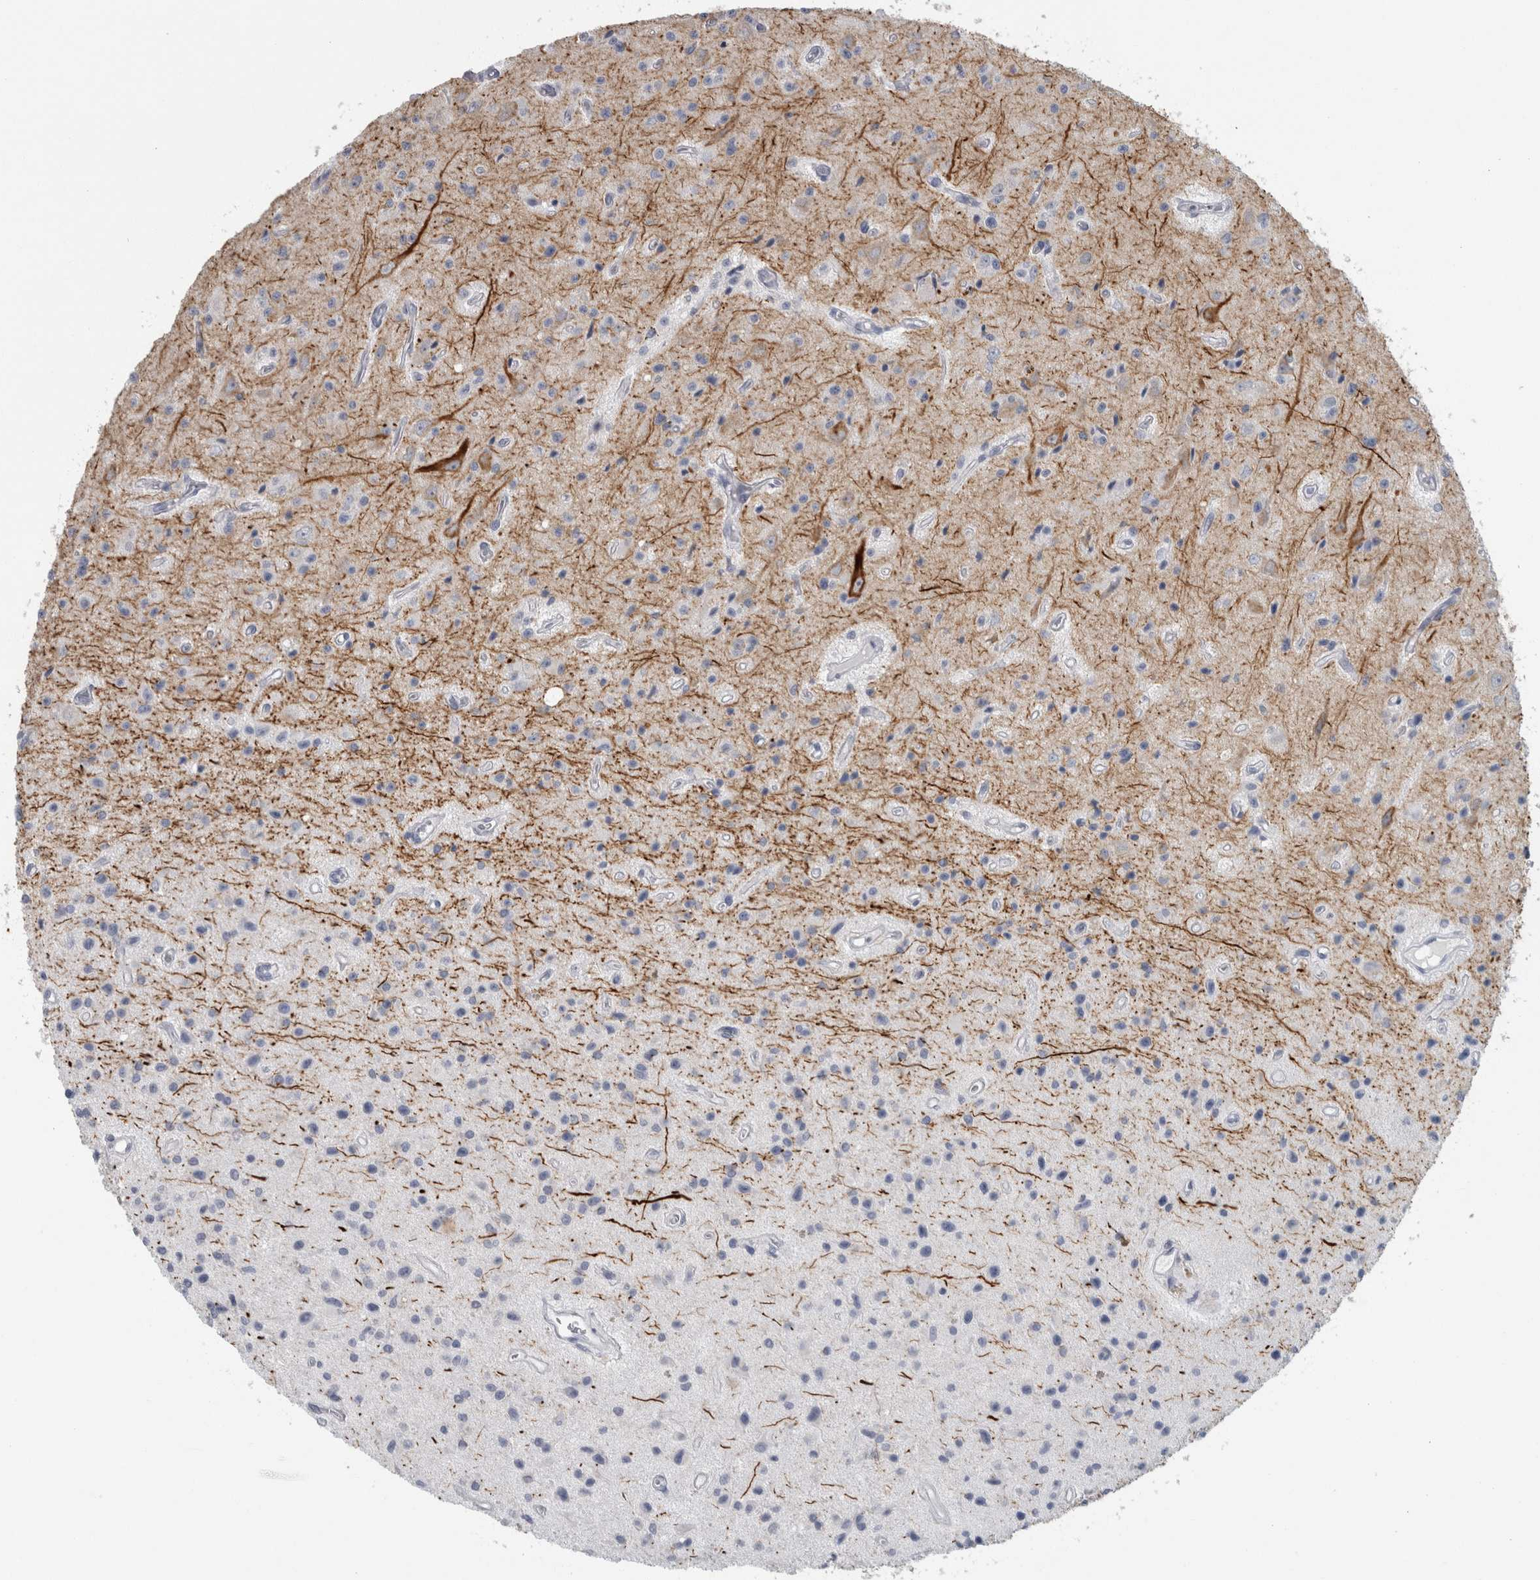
{"staining": {"intensity": "negative", "quantity": "none", "location": "none"}, "tissue": "glioma", "cell_type": "Tumor cells", "image_type": "cancer", "snomed": [{"axis": "morphology", "description": "Glioma, malignant, Low grade"}, {"axis": "topography", "description": "Brain"}], "caption": "Immunohistochemical staining of glioma demonstrates no significant expression in tumor cells.", "gene": "NEFM", "patient": {"sex": "male", "age": 58}}